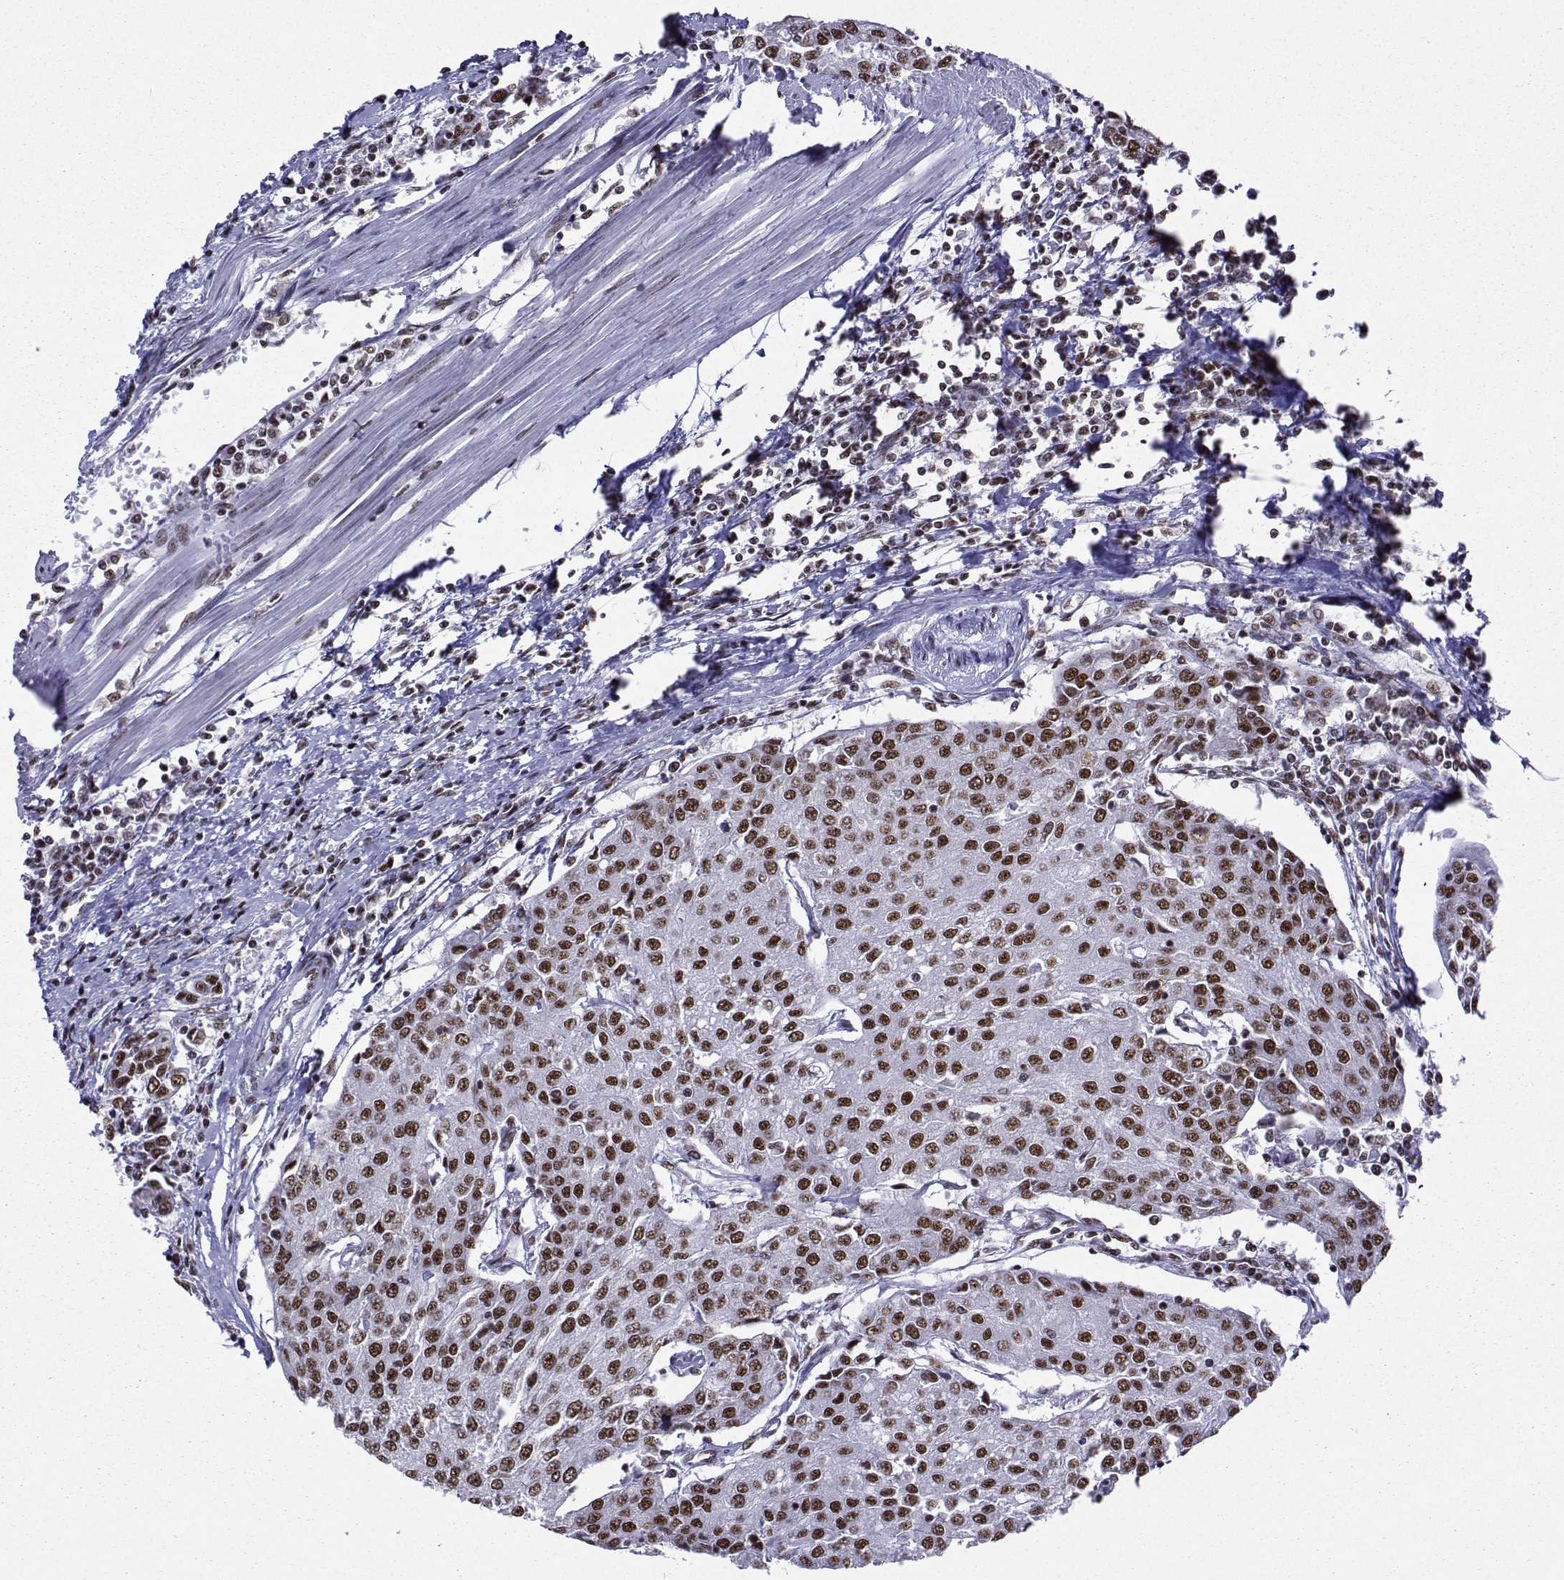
{"staining": {"intensity": "strong", "quantity": "25%-75%", "location": "nuclear"}, "tissue": "urothelial cancer", "cell_type": "Tumor cells", "image_type": "cancer", "snomed": [{"axis": "morphology", "description": "Urothelial carcinoma, High grade"}, {"axis": "topography", "description": "Urinary bladder"}], "caption": "The image shows staining of high-grade urothelial carcinoma, revealing strong nuclear protein expression (brown color) within tumor cells.", "gene": "SNRPB2", "patient": {"sex": "female", "age": 85}}